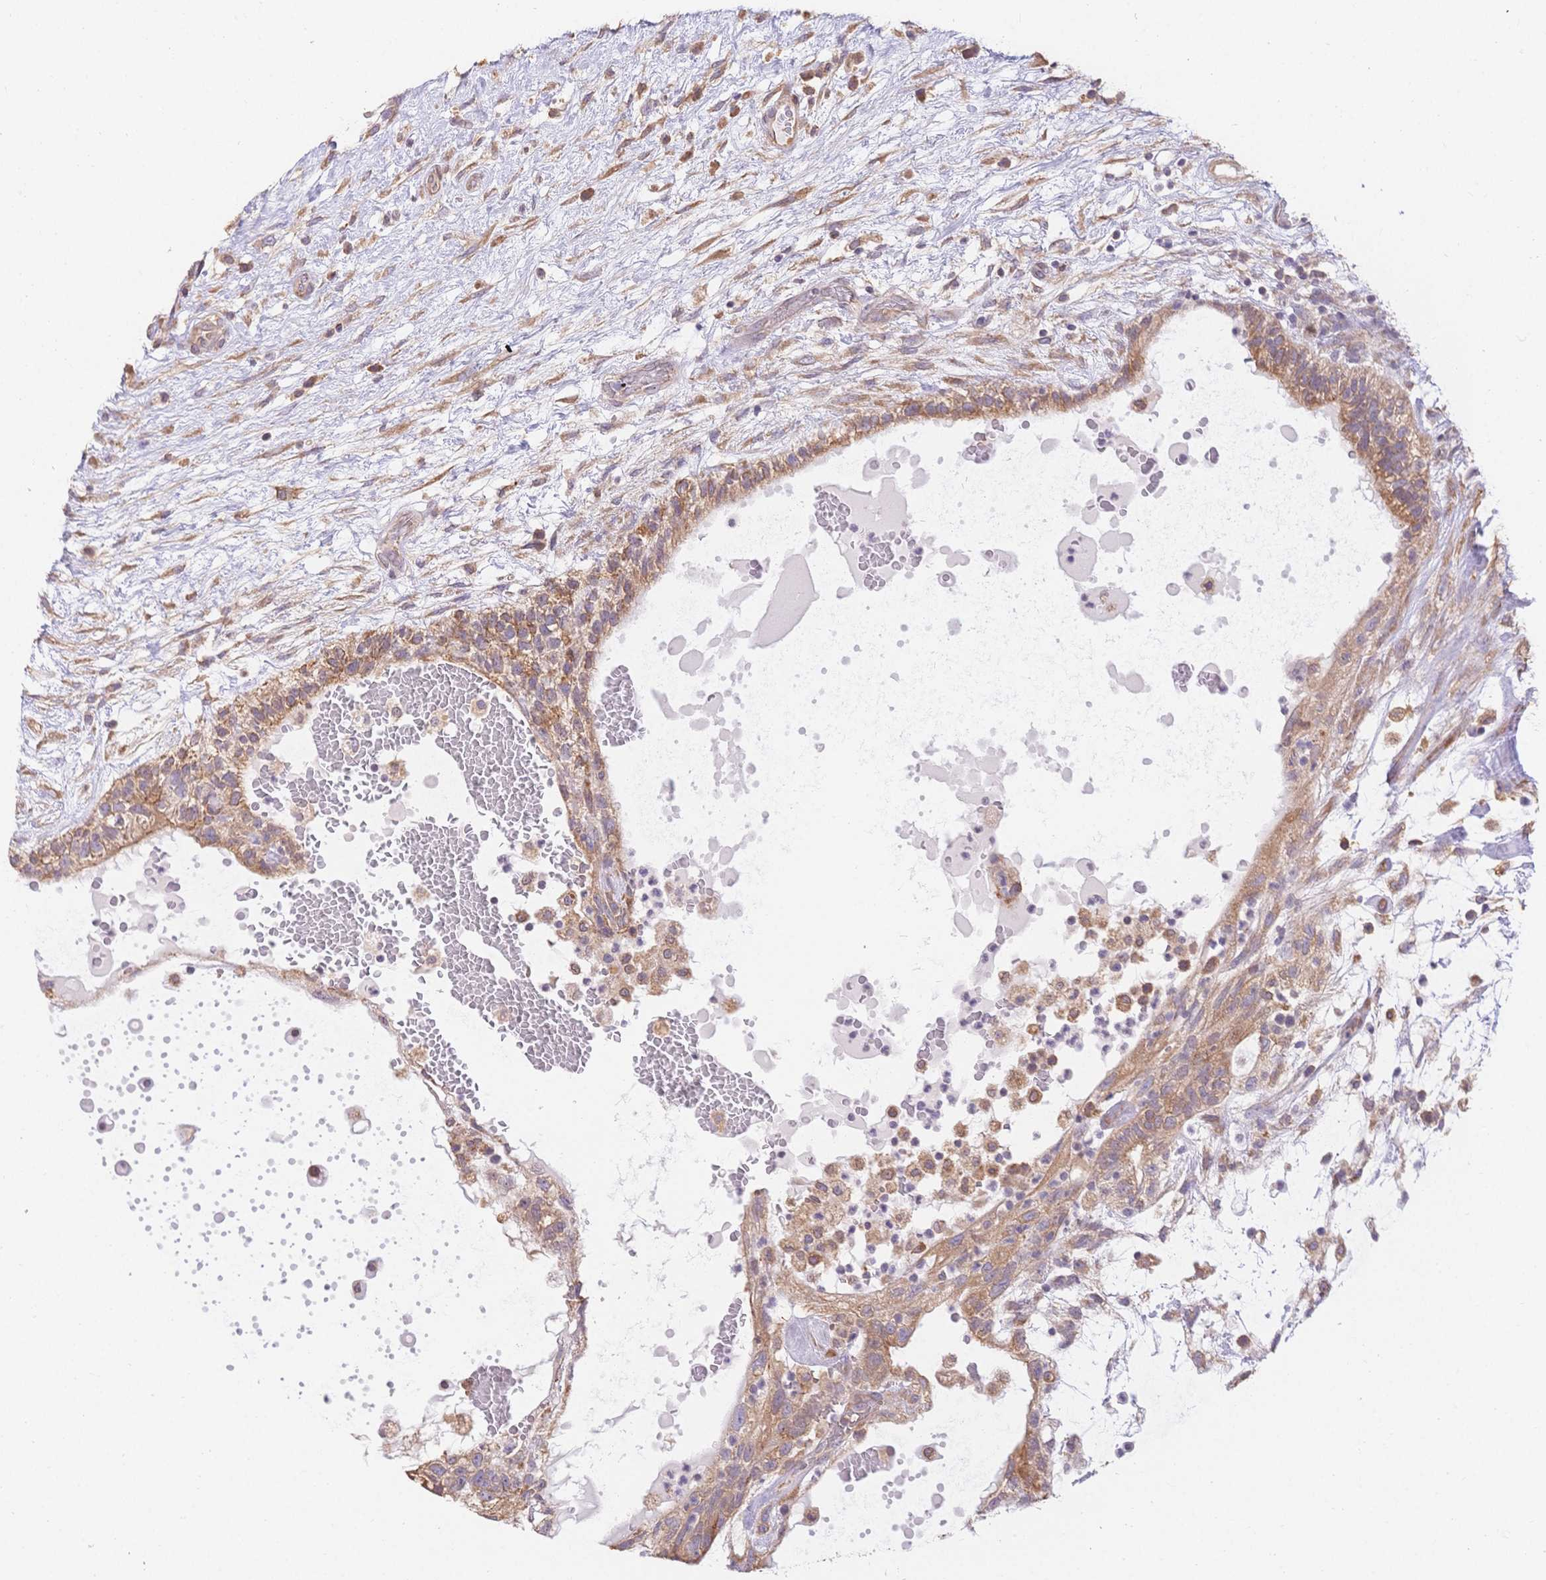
{"staining": {"intensity": "weak", "quantity": ">75%", "location": "cytoplasmic/membranous"}, "tissue": "testis cancer", "cell_type": "Tumor cells", "image_type": "cancer", "snomed": [{"axis": "morphology", "description": "Normal tissue, NOS"}, {"axis": "morphology", "description": "Carcinoma, Embryonal, NOS"}, {"axis": "topography", "description": "Testis"}], "caption": "This is a micrograph of immunohistochemistry (IHC) staining of embryonal carcinoma (testis), which shows weak expression in the cytoplasmic/membranous of tumor cells.", "gene": "HS3ST5", "patient": {"sex": "male", "age": 32}}